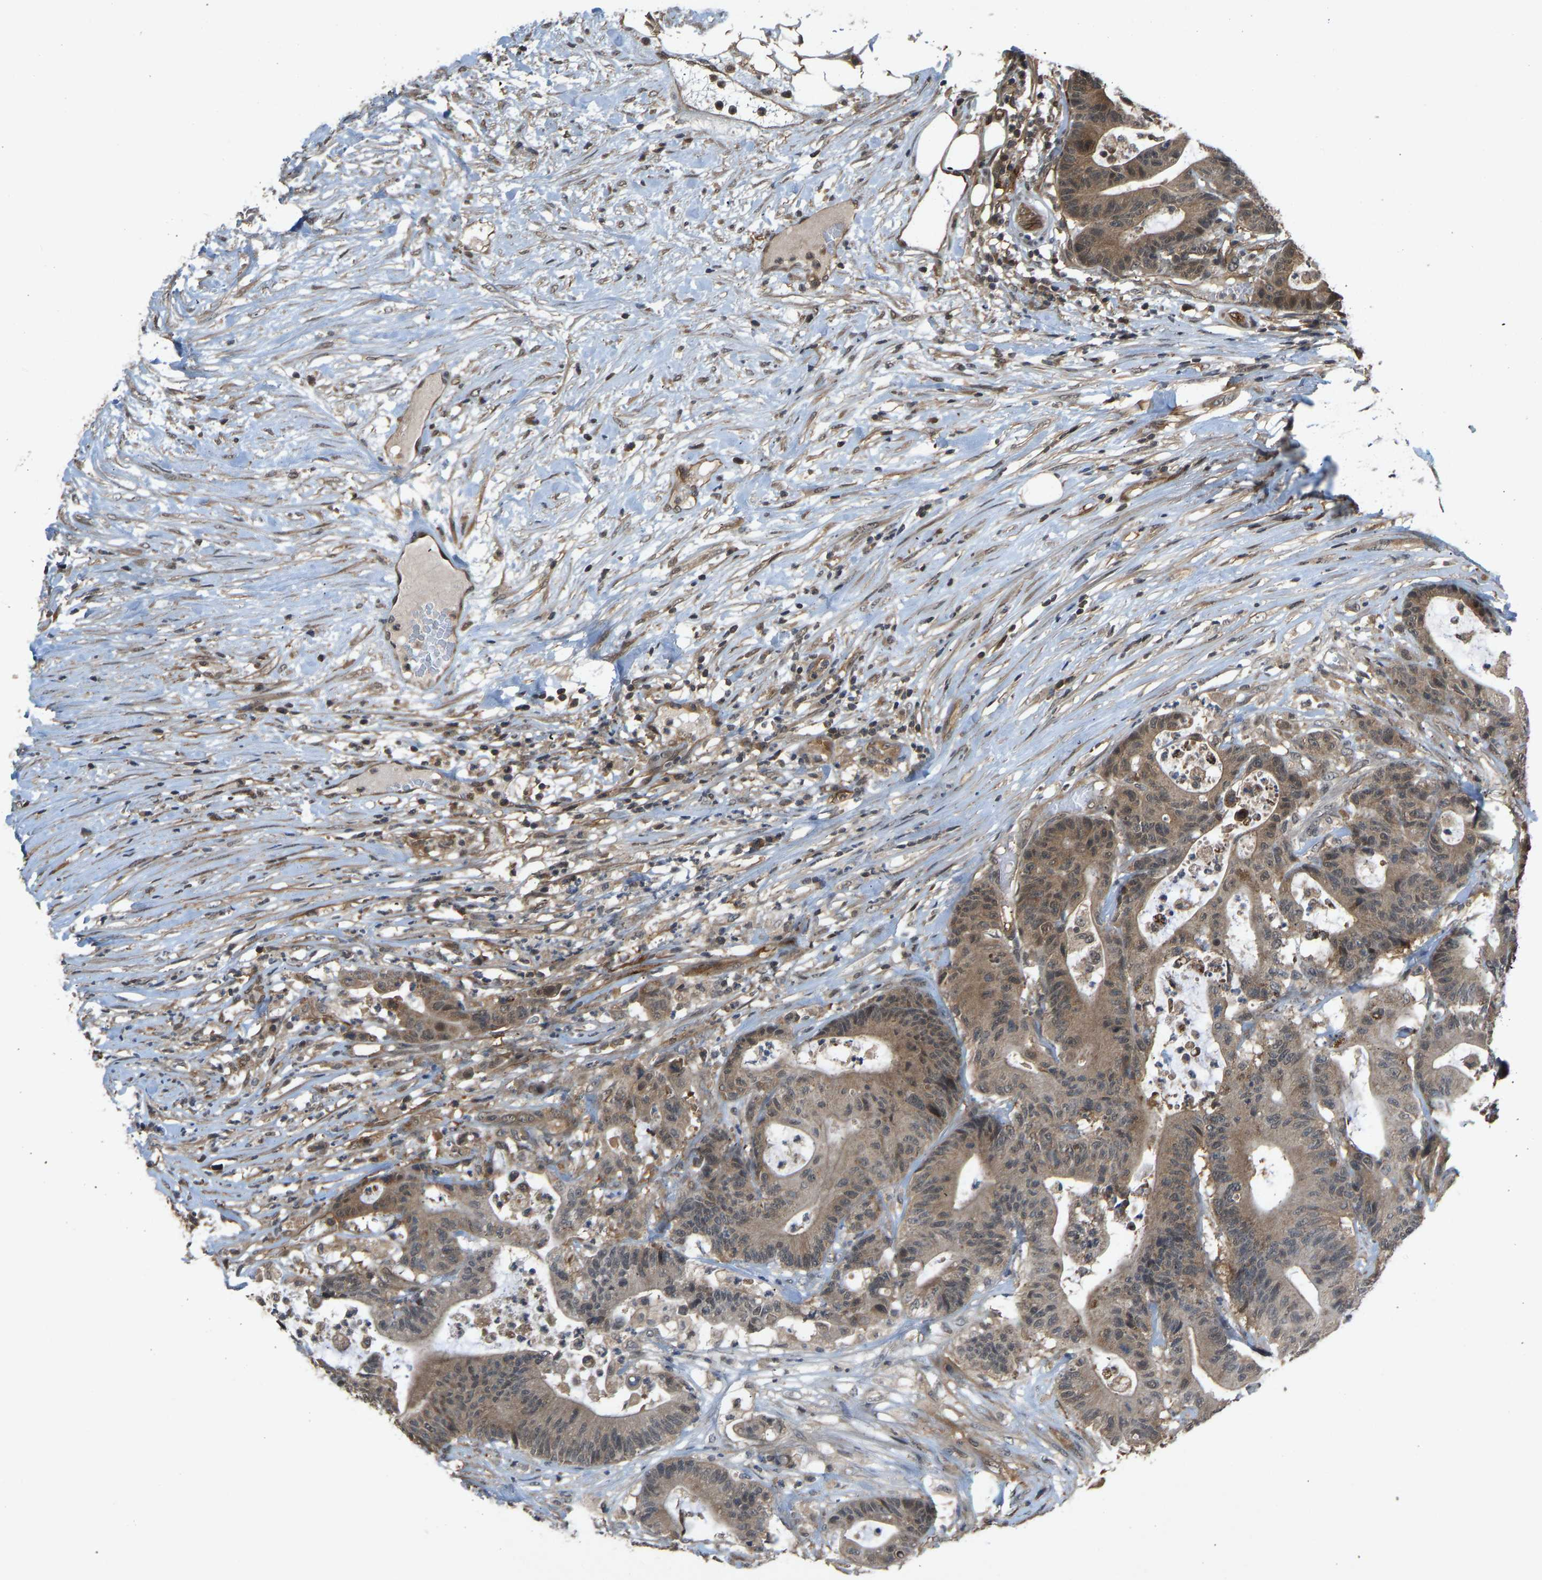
{"staining": {"intensity": "moderate", "quantity": ">75%", "location": "cytoplasmic/membranous"}, "tissue": "colorectal cancer", "cell_type": "Tumor cells", "image_type": "cancer", "snomed": [{"axis": "morphology", "description": "Adenocarcinoma, NOS"}, {"axis": "topography", "description": "Colon"}], "caption": "This micrograph displays colorectal cancer stained with IHC to label a protein in brown. The cytoplasmic/membranous of tumor cells show moderate positivity for the protein. Nuclei are counter-stained blue.", "gene": "CCT8", "patient": {"sex": "female", "age": 84}}